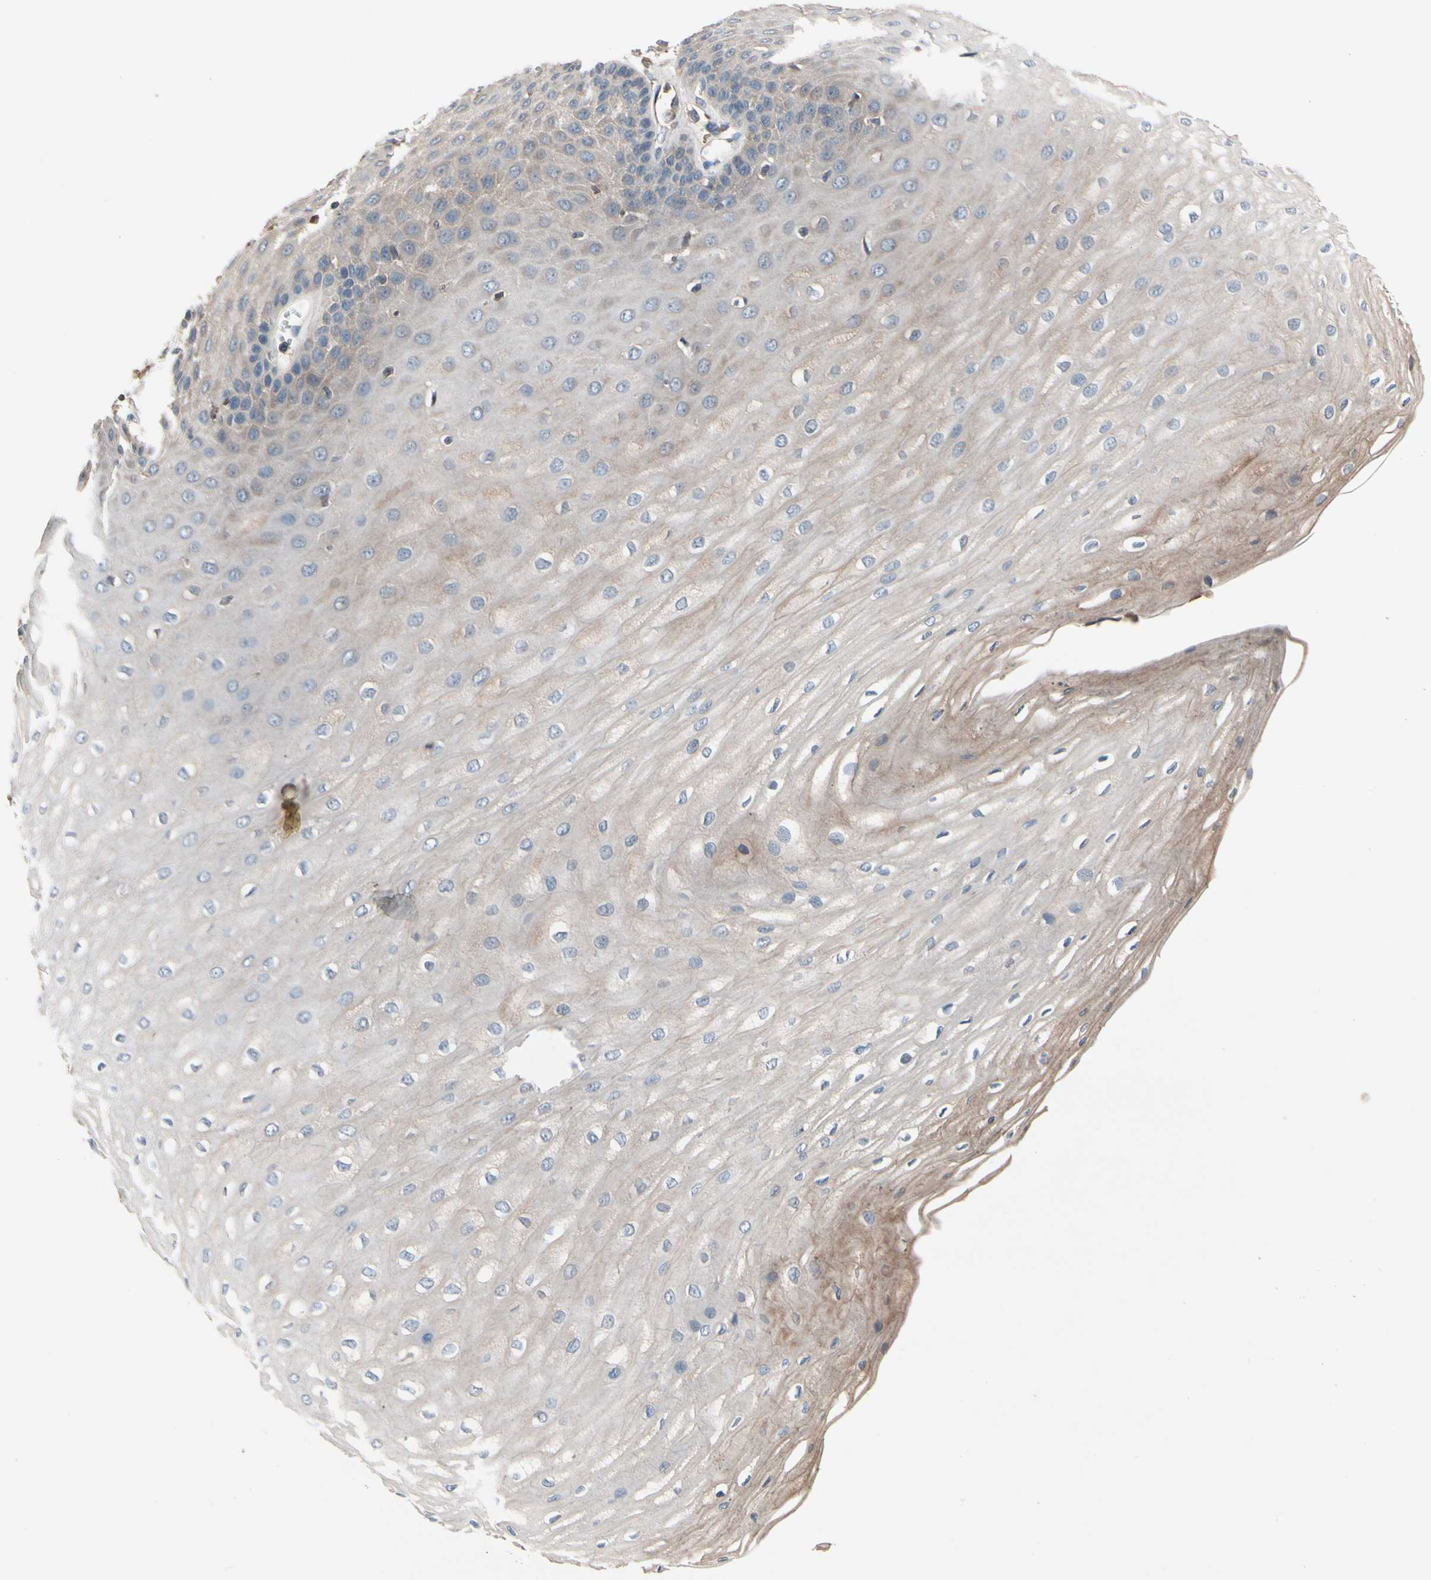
{"staining": {"intensity": "weak", "quantity": "25%-75%", "location": "cytoplasmic/membranous"}, "tissue": "esophagus", "cell_type": "Squamous epithelial cells", "image_type": "normal", "snomed": [{"axis": "morphology", "description": "Normal tissue, NOS"}, {"axis": "morphology", "description": "Squamous cell carcinoma, NOS"}, {"axis": "topography", "description": "Esophagus"}], "caption": "About 25%-75% of squamous epithelial cells in benign esophagus exhibit weak cytoplasmic/membranous protein expression as visualized by brown immunohistochemical staining.", "gene": "IL1RL1", "patient": {"sex": "male", "age": 65}}